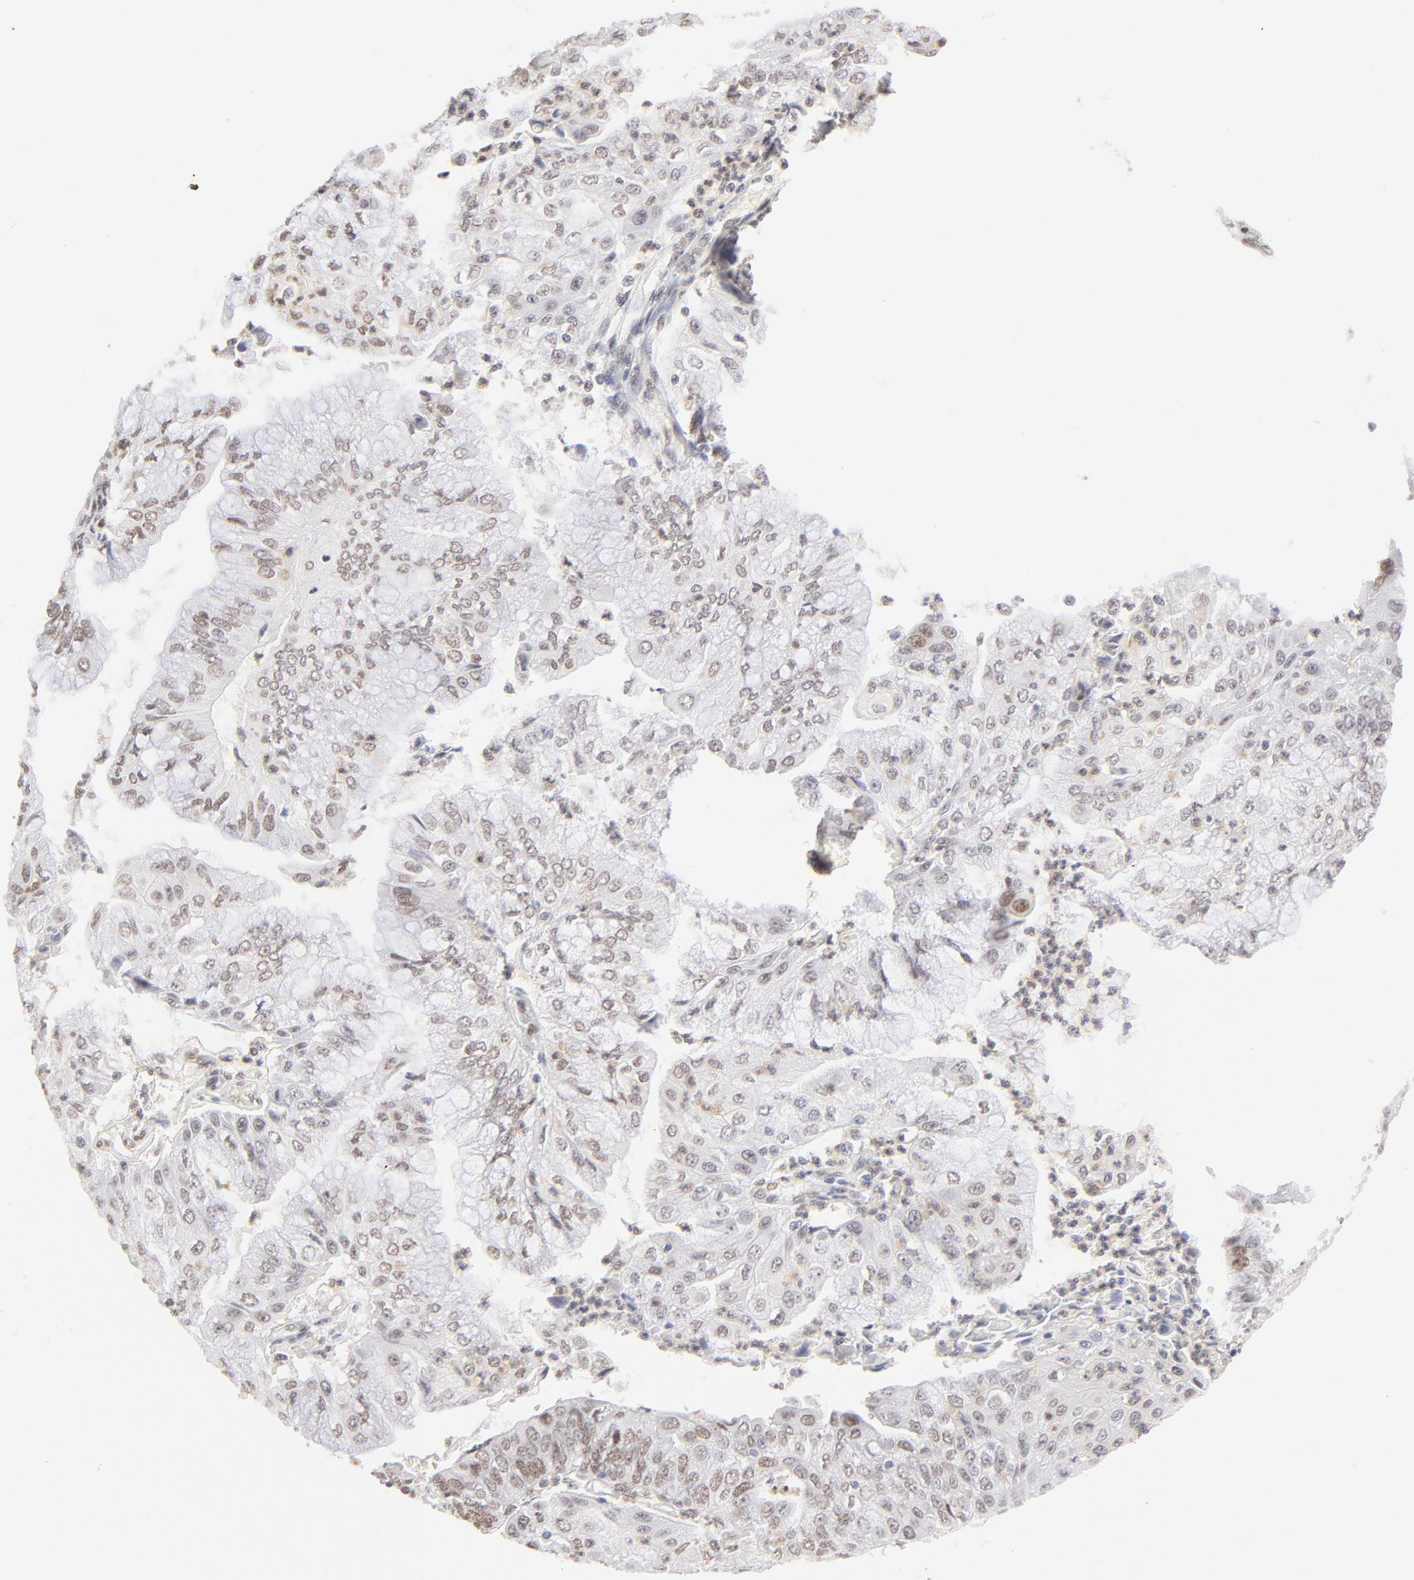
{"staining": {"intensity": "weak", "quantity": "25%-75%", "location": "nuclear"}, "tissue": "endometrial cancer", "cell_type": "Tumor cells", "image_type": "cancer", "snomed": [{"axis": "morphology", "description": "Adenocarcinoma, NOS"}, {"axis": "topography", "description": "Endometrium"}], "caption": "Immunohistochemical staining of endometrial cancer shows weak nuclear protein expression in approximately 25%-75% of tumor cells.", "gene": "PBX1", "patient": {"sex": "female", "age": 79}}